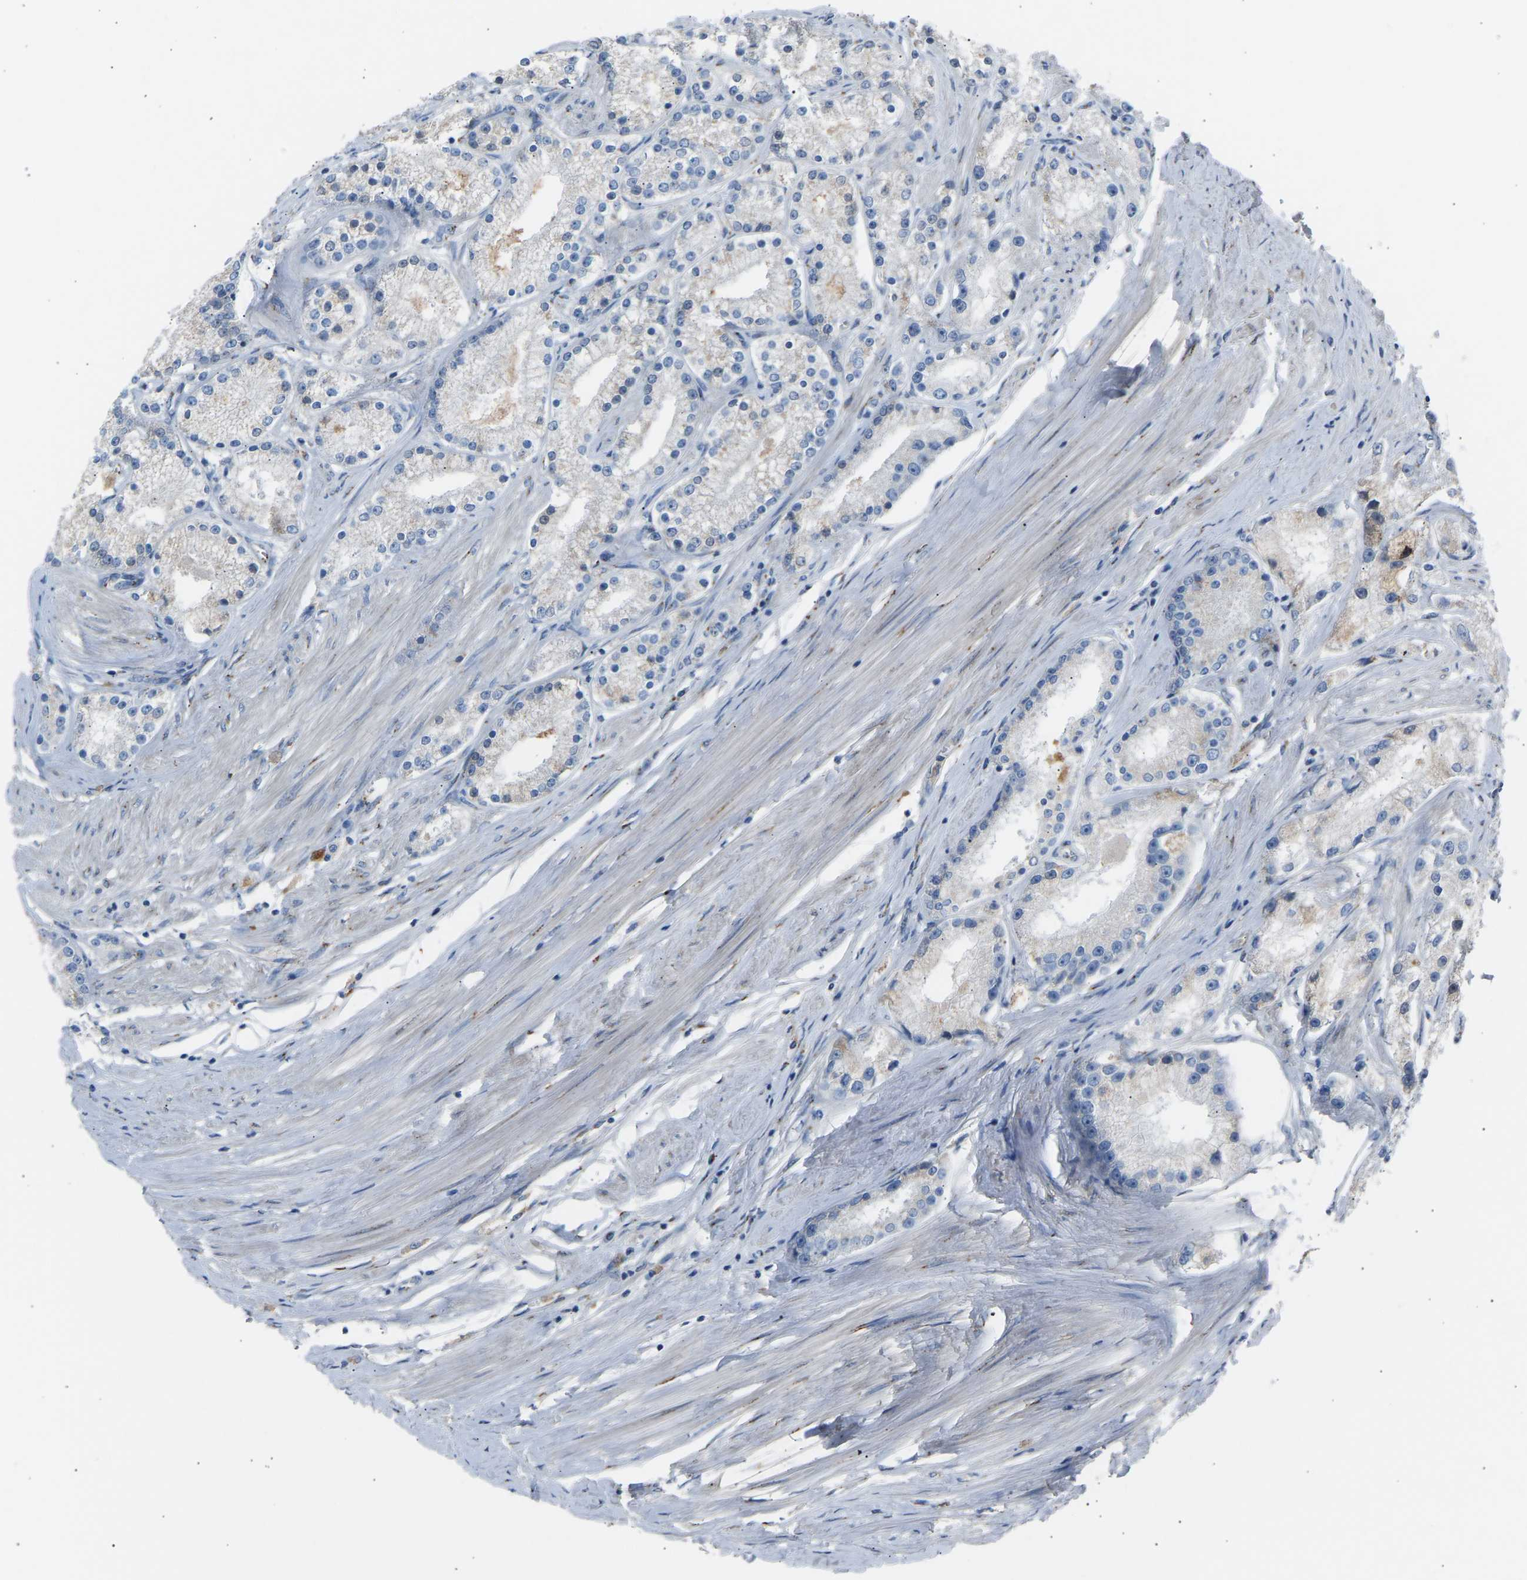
{"staining": {"intensity": "negative", "quantity": "none", "location": "none"}, "tissue": "prostate cancer", "cell_type": "Tumor cells", "image_type": "cancer", "snomed": [{"axis": "morphology", "description": "Adenocarcinoma, Low grade"}, {"axis": "topography", "description": "Prostate"}], "caption": "IHC histopathology image of human prostate cancer (adenocarcinoma (low-grade)) stained for a protein (brown), which demonstrates no expression in tumor cells. (Brightfield microscopy of DAB IHC at high magnification).", "gene": "CYREN", "patient": {"sex": "male", "age": 63}}